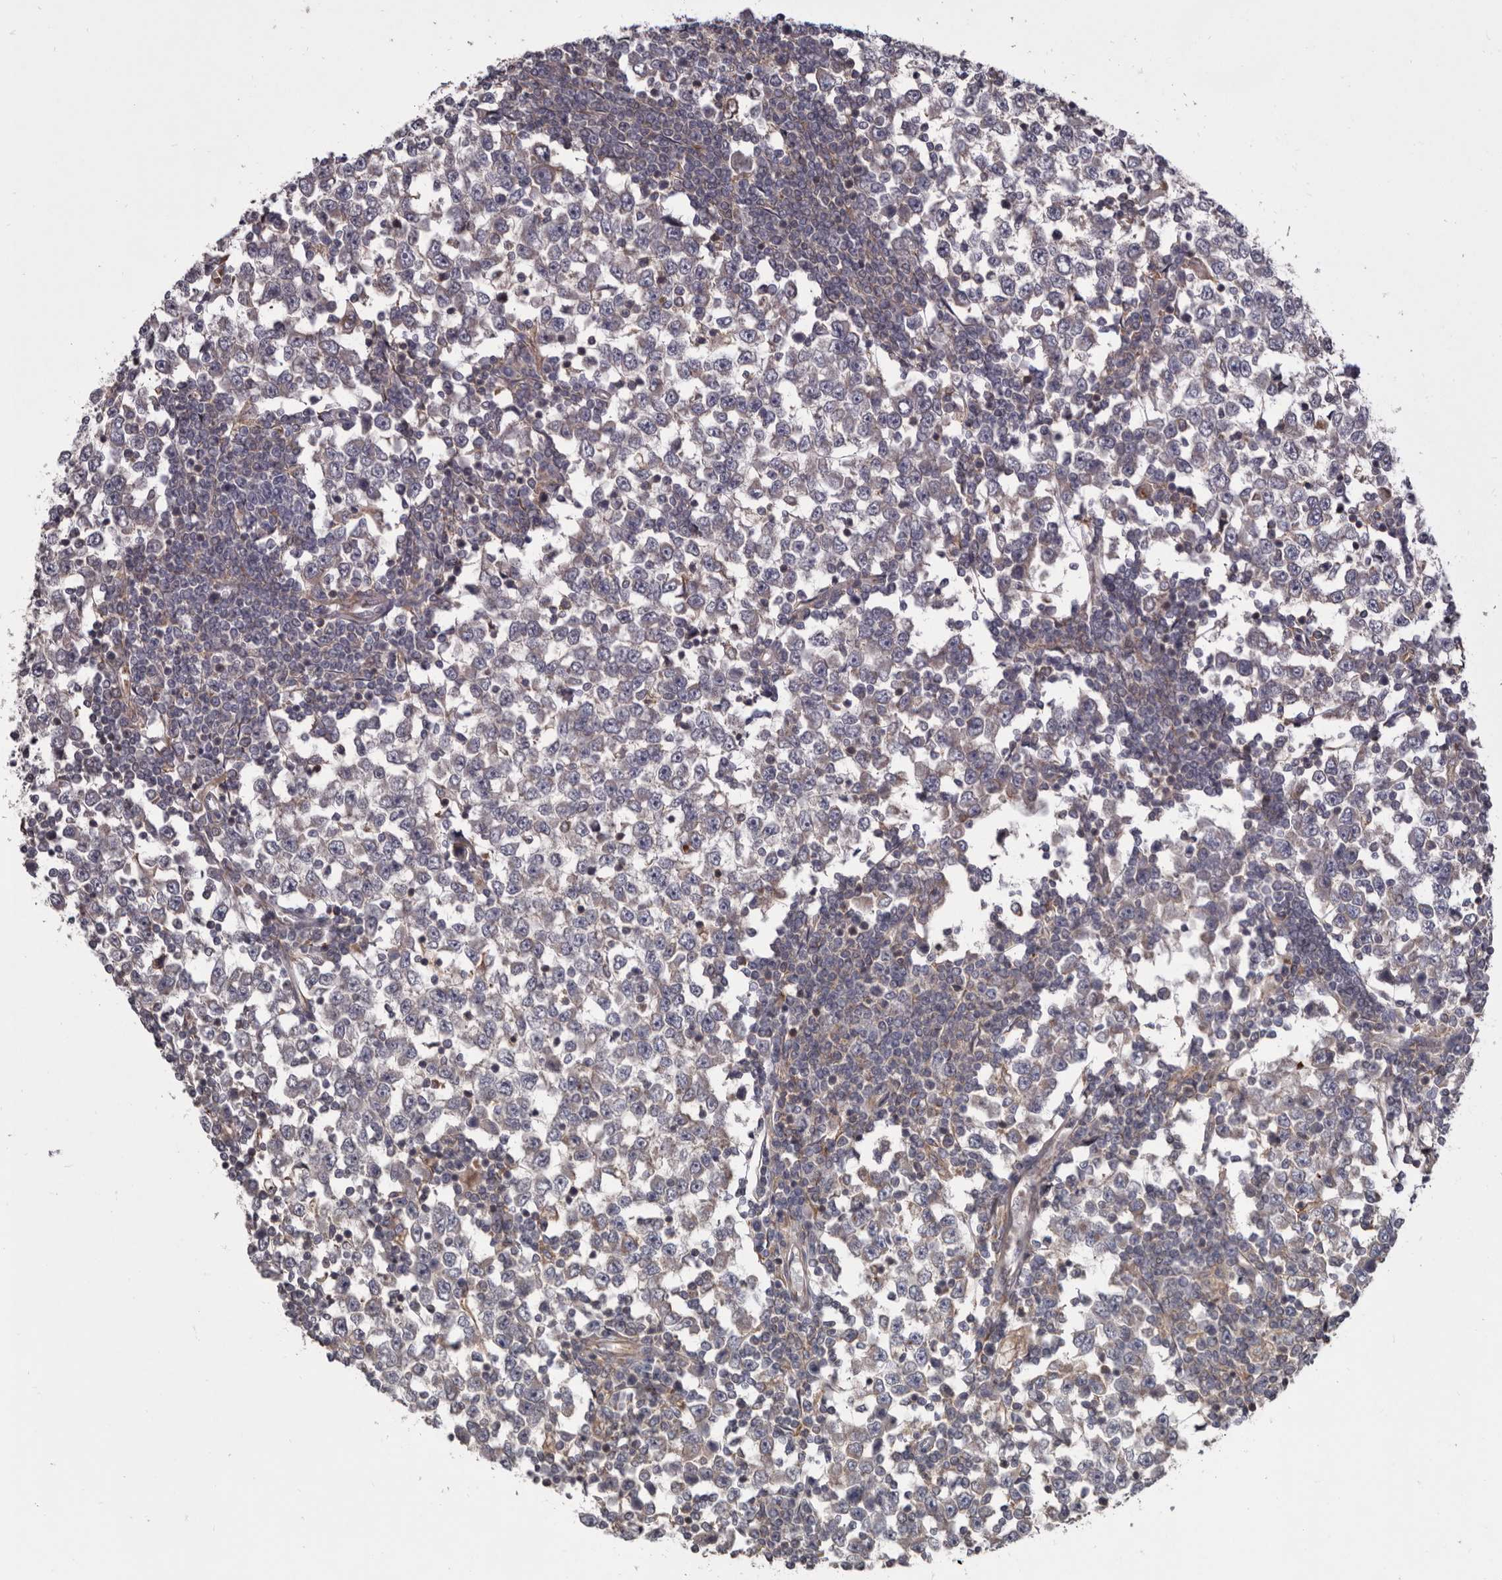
{"staining": {"intensity": "negative", "quantity": "none", "location": "none"}, "tissue": "testis cancer", "cell_type": "Tumor cells", "image_type": "cancer", "snomed": [{"axis": "morphology", "description": "Seminoma, NOS"}, {"axis": "topography", "description": "Testis"}], "caption": "This micrograph is of seminoma (testis) stained with IHC to label a protein in brown with the nuclei are counter-stained blue. There is no positivity in tumor cells.", "gene": "FGFR4", "patient": {"sex": "male", "age": 65}}